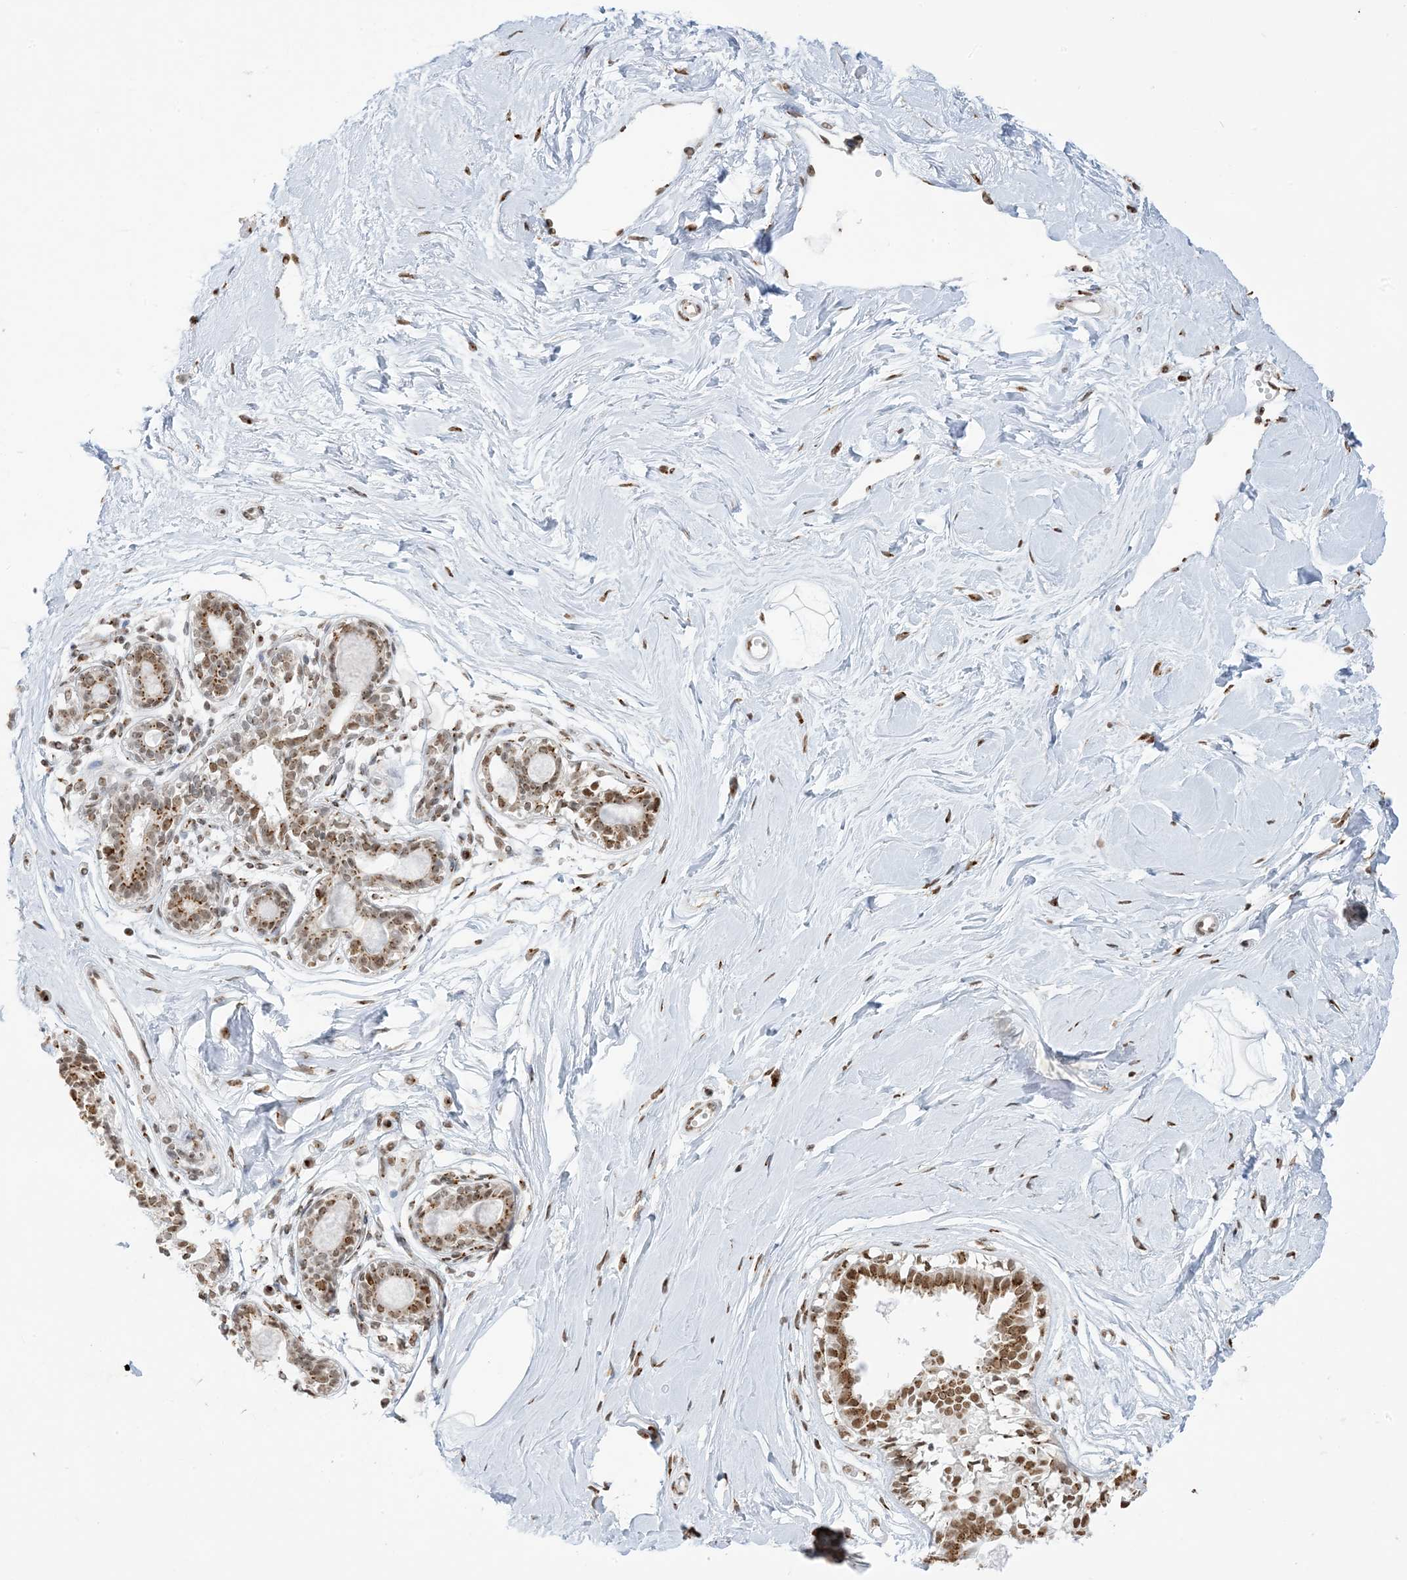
{"staining": {"intensity": "negative", "quantity": "none", "location": "none"}, "tissue": "breast", "cell_type": "Adipocytes", "image_type": "normal", "snomed": [{"axis": "morphology", "description": "Normal tissue, NOS"}, {"axis": "topography", "description": "Breast"}], "caption": "Image shows no protein staining in adipocytes of benign breast. (Brightfield microscopy of DAB IHC at high magnification).", "gene": "GPR107", "patient": {"sex": "female", "age": 45}}